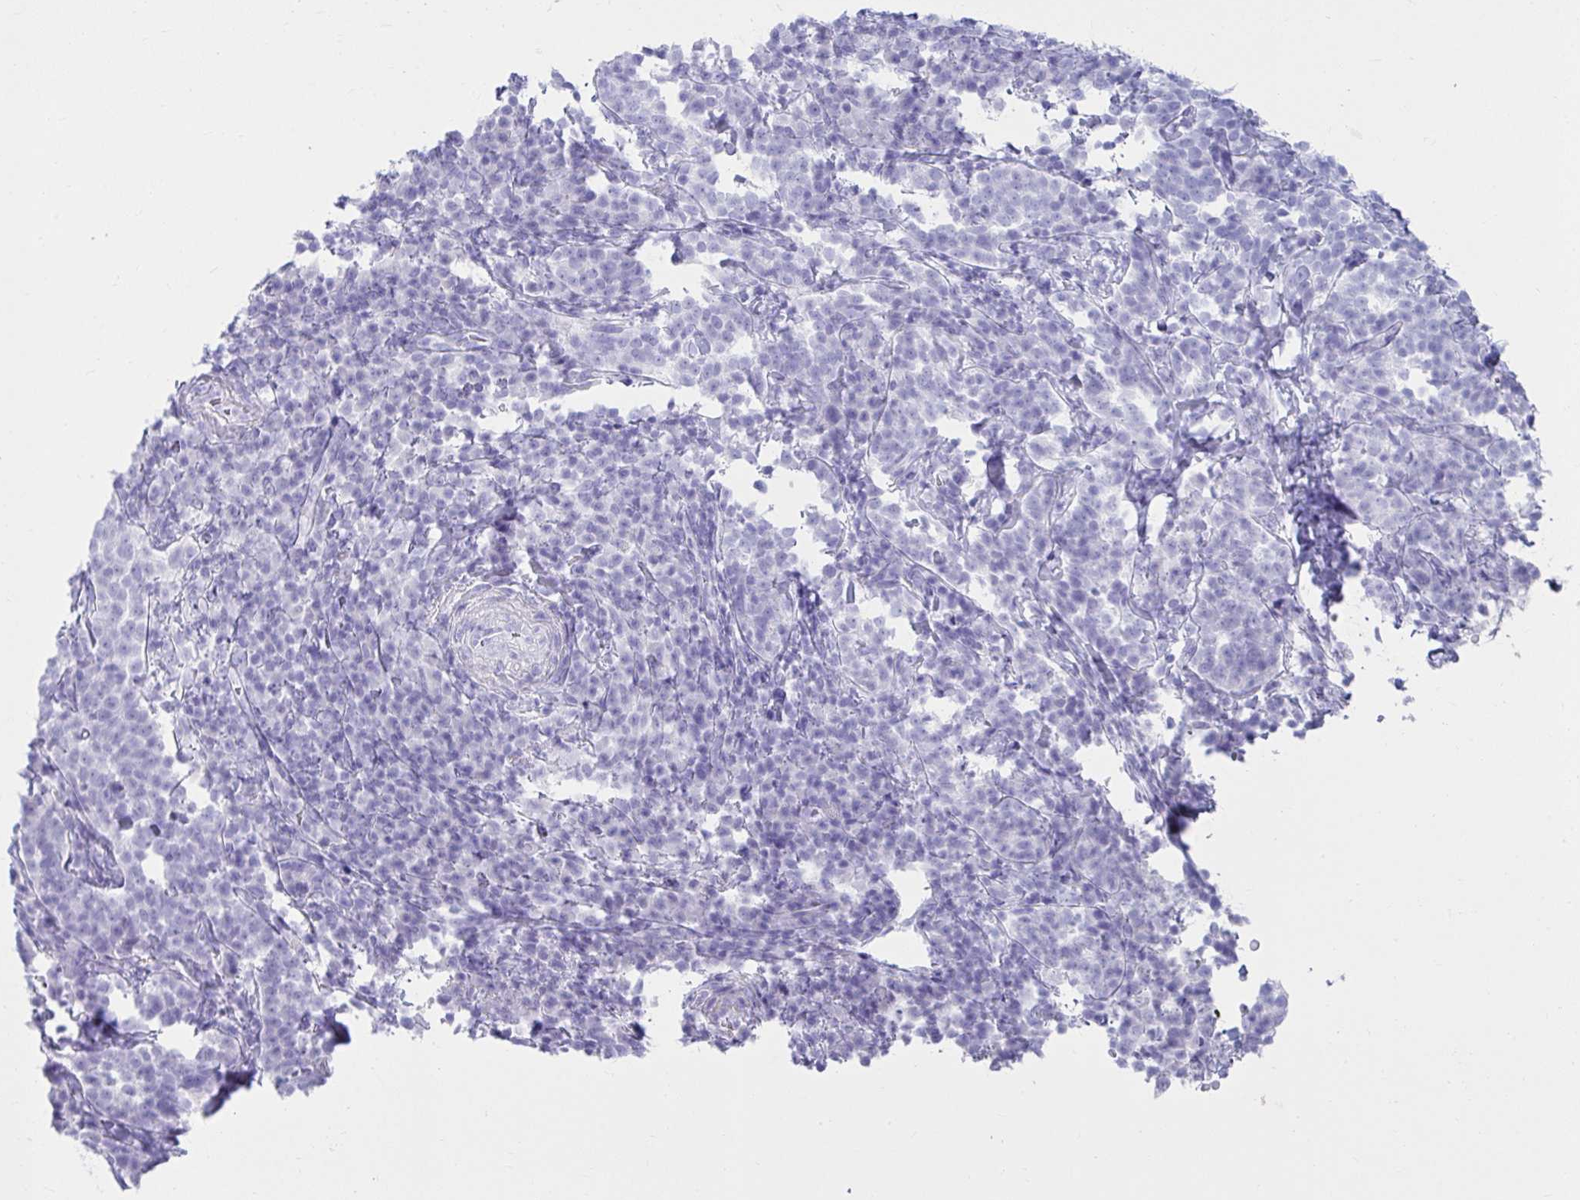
{"staining": {"intensity": "negative", "quantity": "none", "location": "none"}, "tissue": "cervical cancer", "cell_type": "Tumor cells", "image_type": "cancer", "snomed": [{"axis": "morphology", "description": "Squamous cell carcinoma, NOS"}, {"axis": "topography", "description": "Cervix"}], "caption": "Cervical squamous cell carcinoma was stained to show a protein in brown. There is no significant staining in tumor cells. (Brightfield microscopy of DAB (3,3'-diaminobenzidine) immunohistochemistry (IHC) at high magnification).", "gene": "ATP4B", "patient": {"sex": "female", "age": 75}}